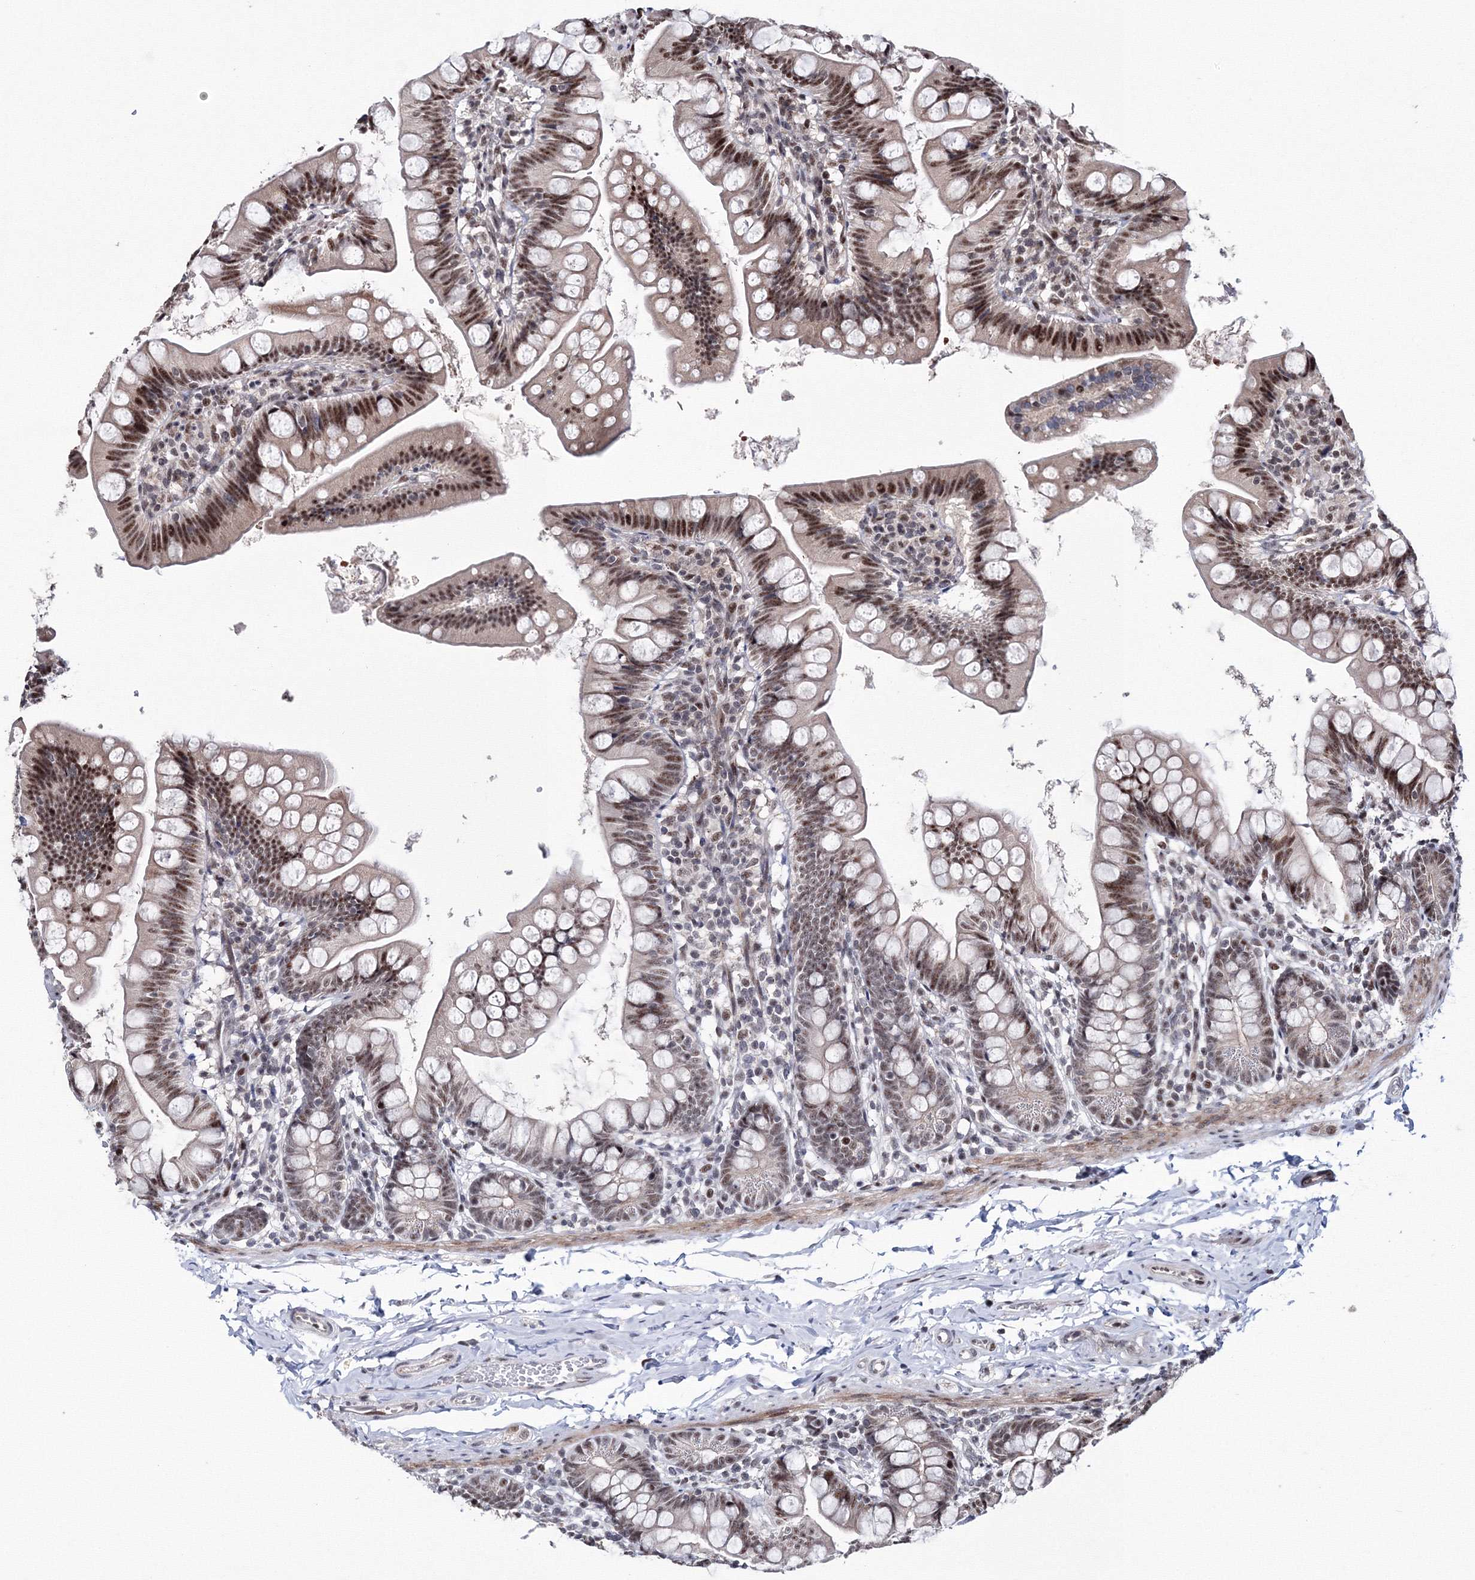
{"staining": {"intensity": "strong", "quantity": "25%-75%", "location": "nuclear"}, "tissue": "small intestine", "cell_type": "Glandular cells", "image_type": "normal", "snomed": [{"axis": "morphology", "description": "Normal tissue, NOS"}, {"axis": "topography", "description": "Small intestine"}], "caption": "The histopathology image displays a brown stain indicating the presence of a protein in the nuclear of glandular cells in small intestine.", "gene": "TATDN2", "patient": {"sex": "male", "age": 7}}